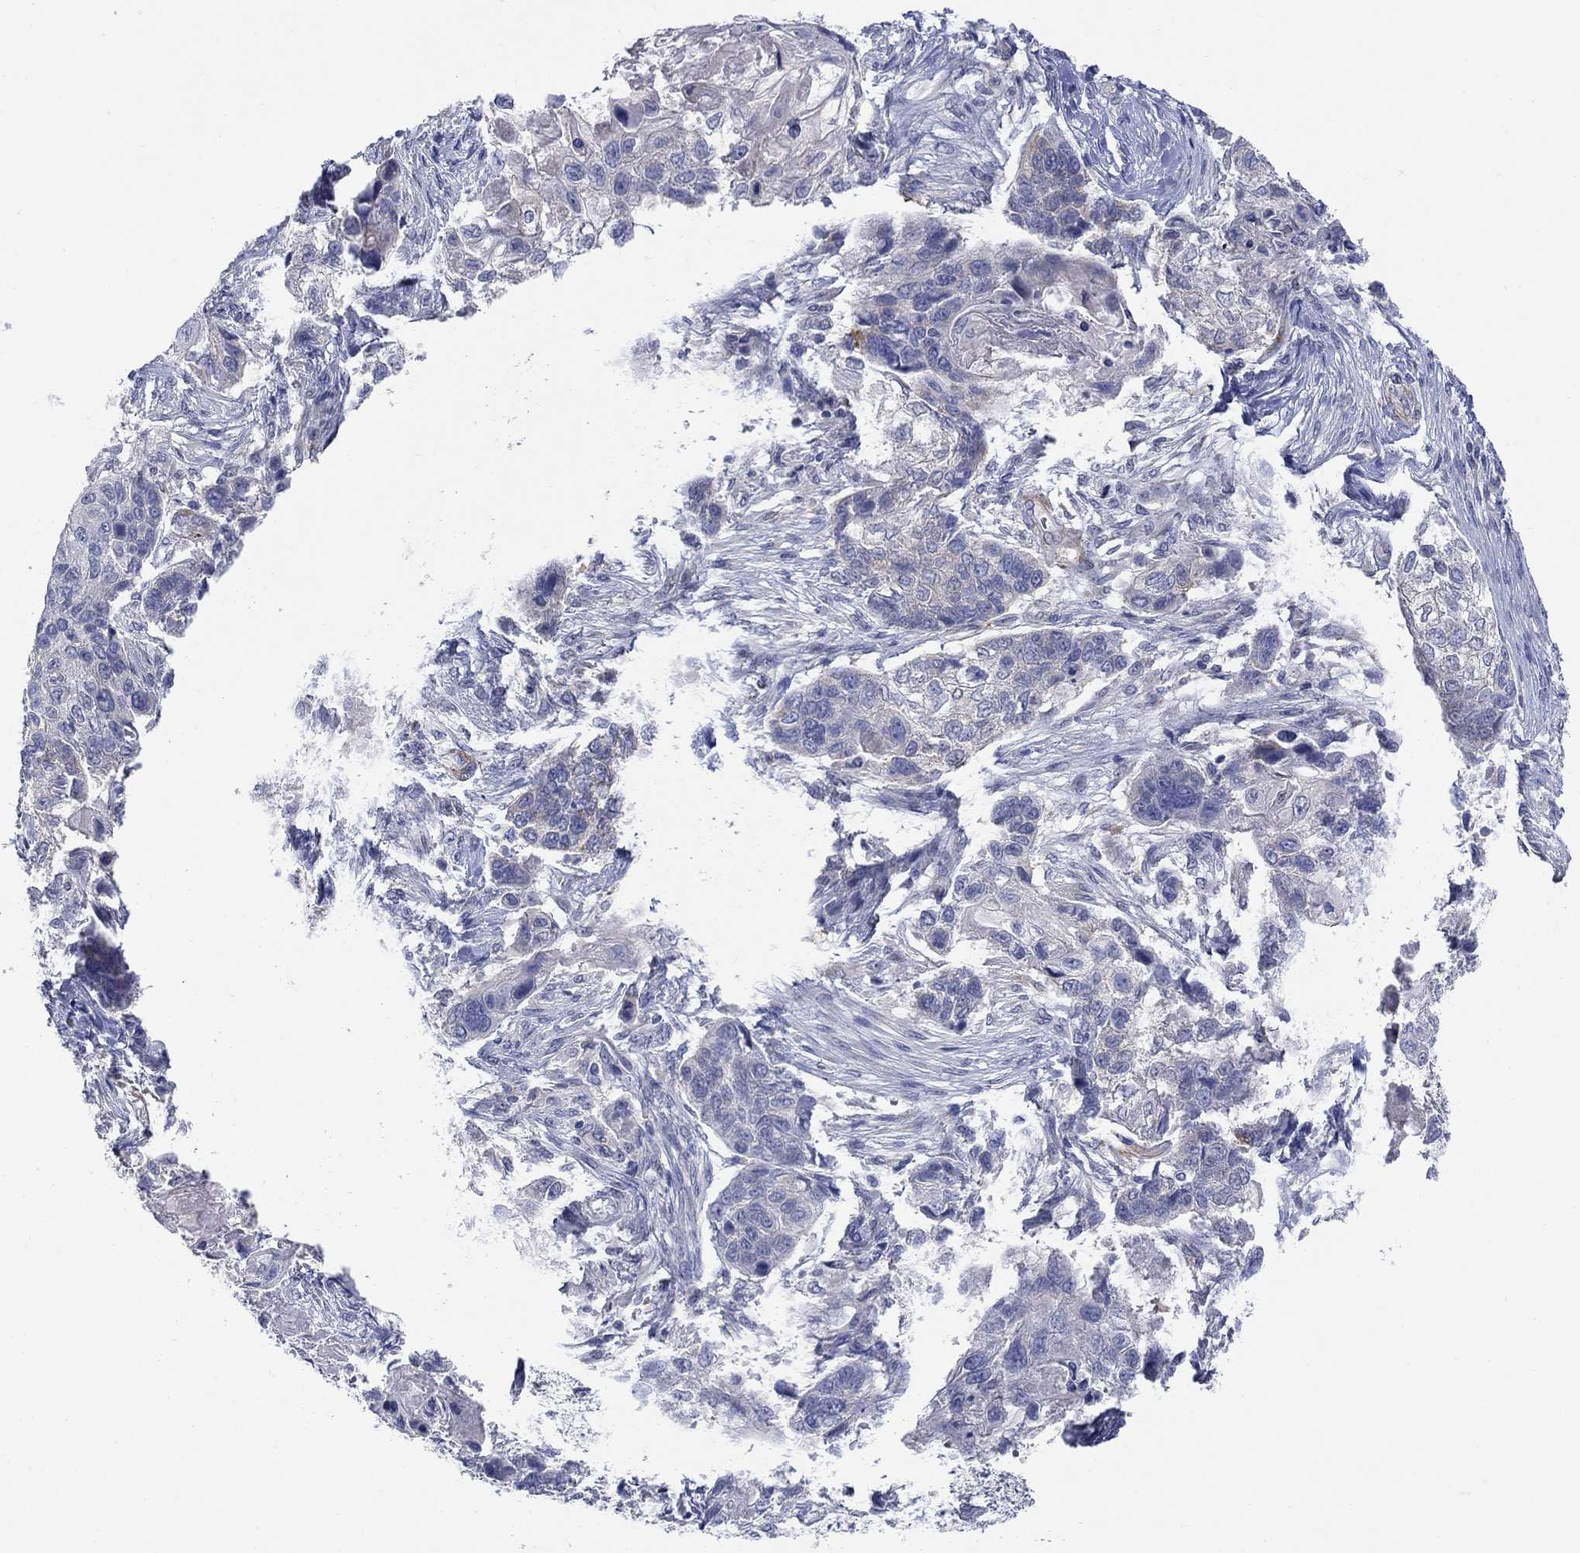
{"staining": {"intensity": "negative", "quantity": "none", "location": "none"}, "tissue": "lung cancer", "cell_type": "Tumor cells", "image_type": "cancer", "snomed": [{"axis": "morphology", "description": "Normal tissue, NOS"}, {"axis": "morphology", "description": "Squamous cell carcinoma, NOS"}, {"axis": "topography", "description": "Bronchus"}, {"axis": "topography", "description": "Lung"}], "caption": "An immunohistochemistry image of lung cancer is shown. There is no staining in tumor cells of lung cancer.", "gene": "PTPRZ1", "patient": {"sex": "male", "age": 69}}